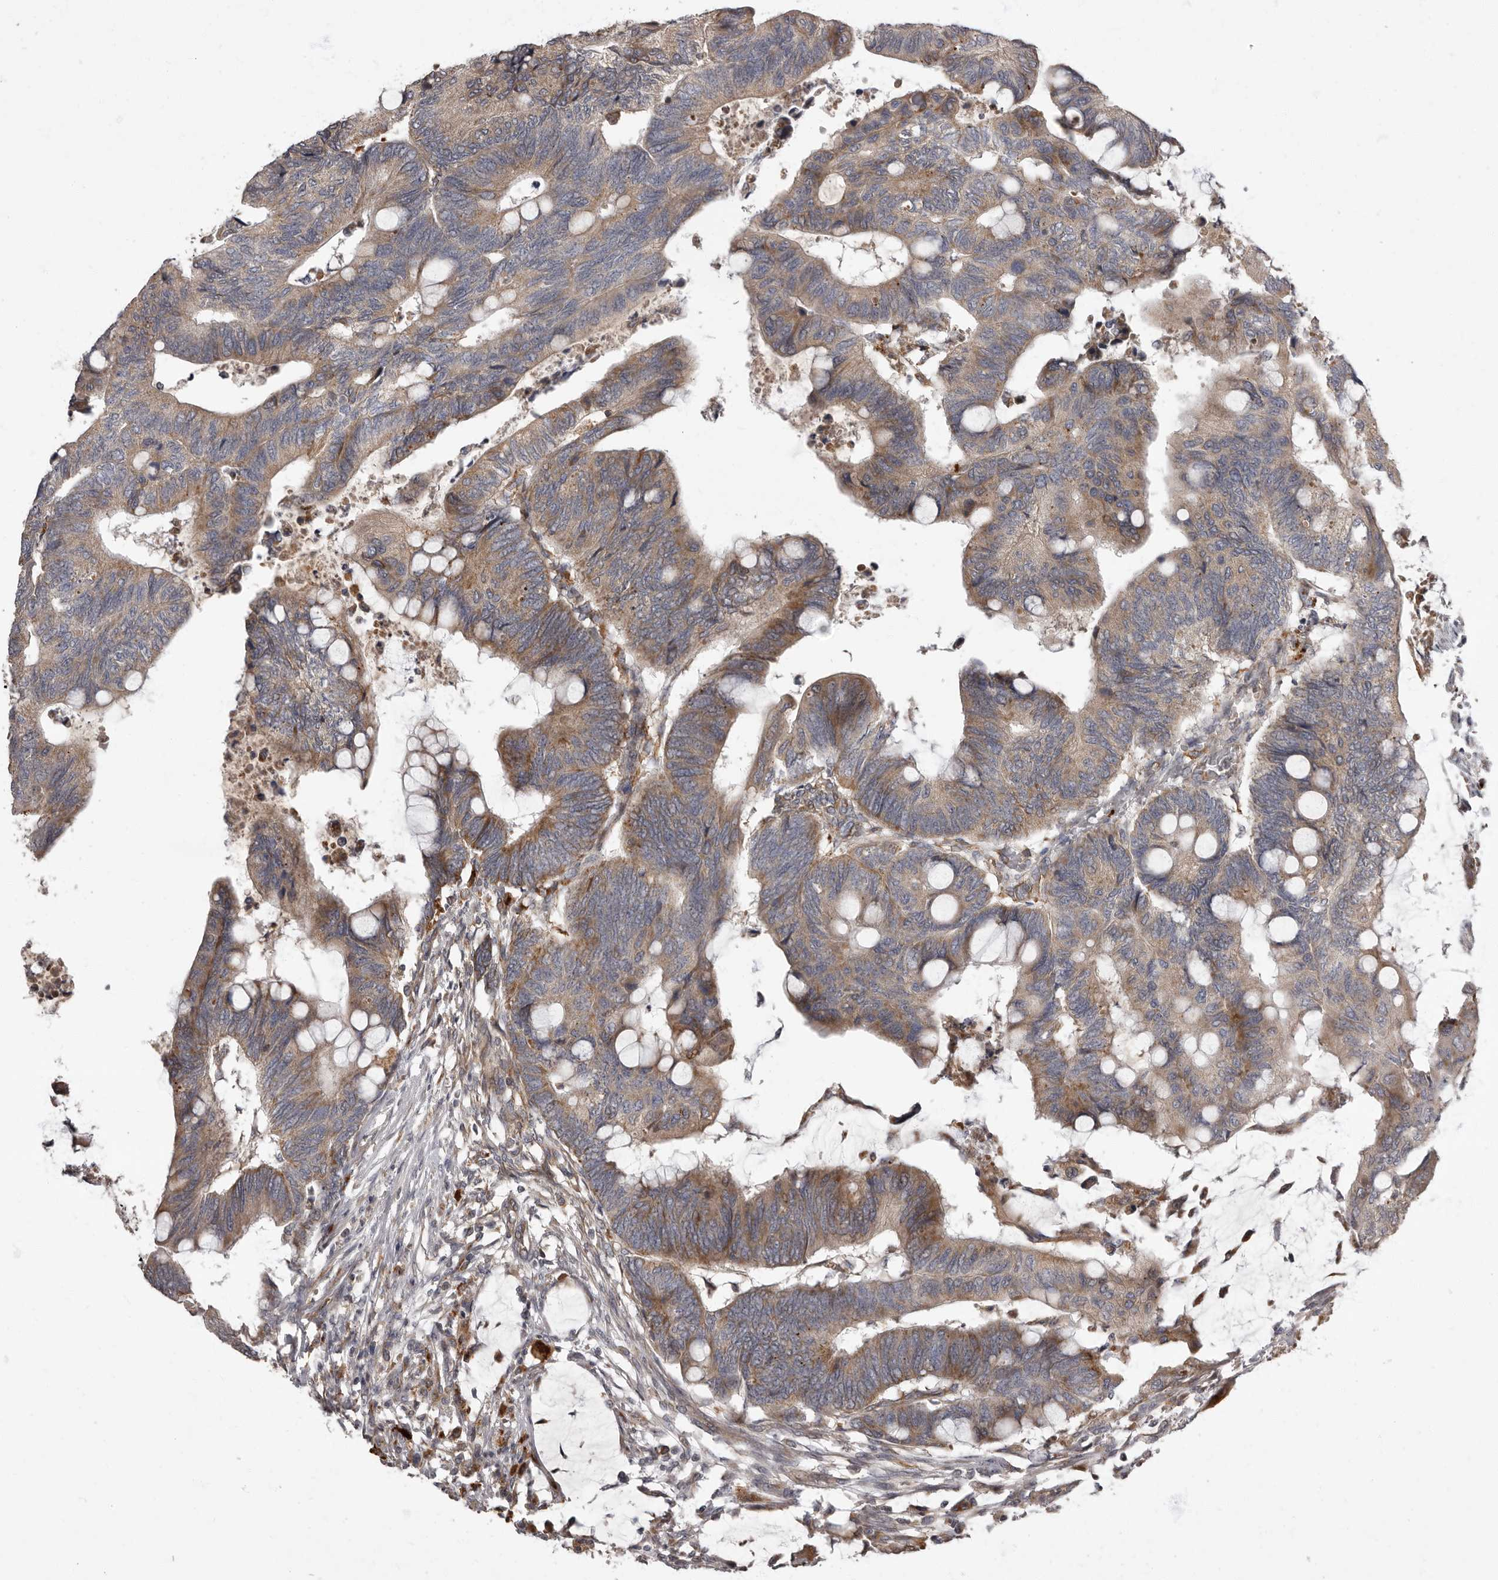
{"staining": {"intensity": "moderate", "quantity": ">75%", "location": "cytoplasmic/membranous"}, "tissue": "colorectal cancer", "cell_type": "Tumor cells", "image_type": "cancer", "snomed": [{"axis": "morphology", "description": "Normal tissue, NOS"}, {"axis": "morphology", "description": "Adenocarcinoma, NOS"}, {"axis": "topography", "description": "Rectum"}, {"axis": "topography", "description": "Peripheral nerve tissue"}], "caption": "Immunohistochemistry (IHC) staining of colorectal cancer (adenocarcinoma), which displays medium levels of moderate cytoplasmic/membranous expression in approximately >75% of tumor cells indicating moderate cytoplasmic/membranous protein positivity. The staining was performed using DAB (brown) for protein detection and nuclei were counterstained in hematoxylin (blue).", "gene": "ADCY2", "patient": {"sex": "male", "age": 92}}